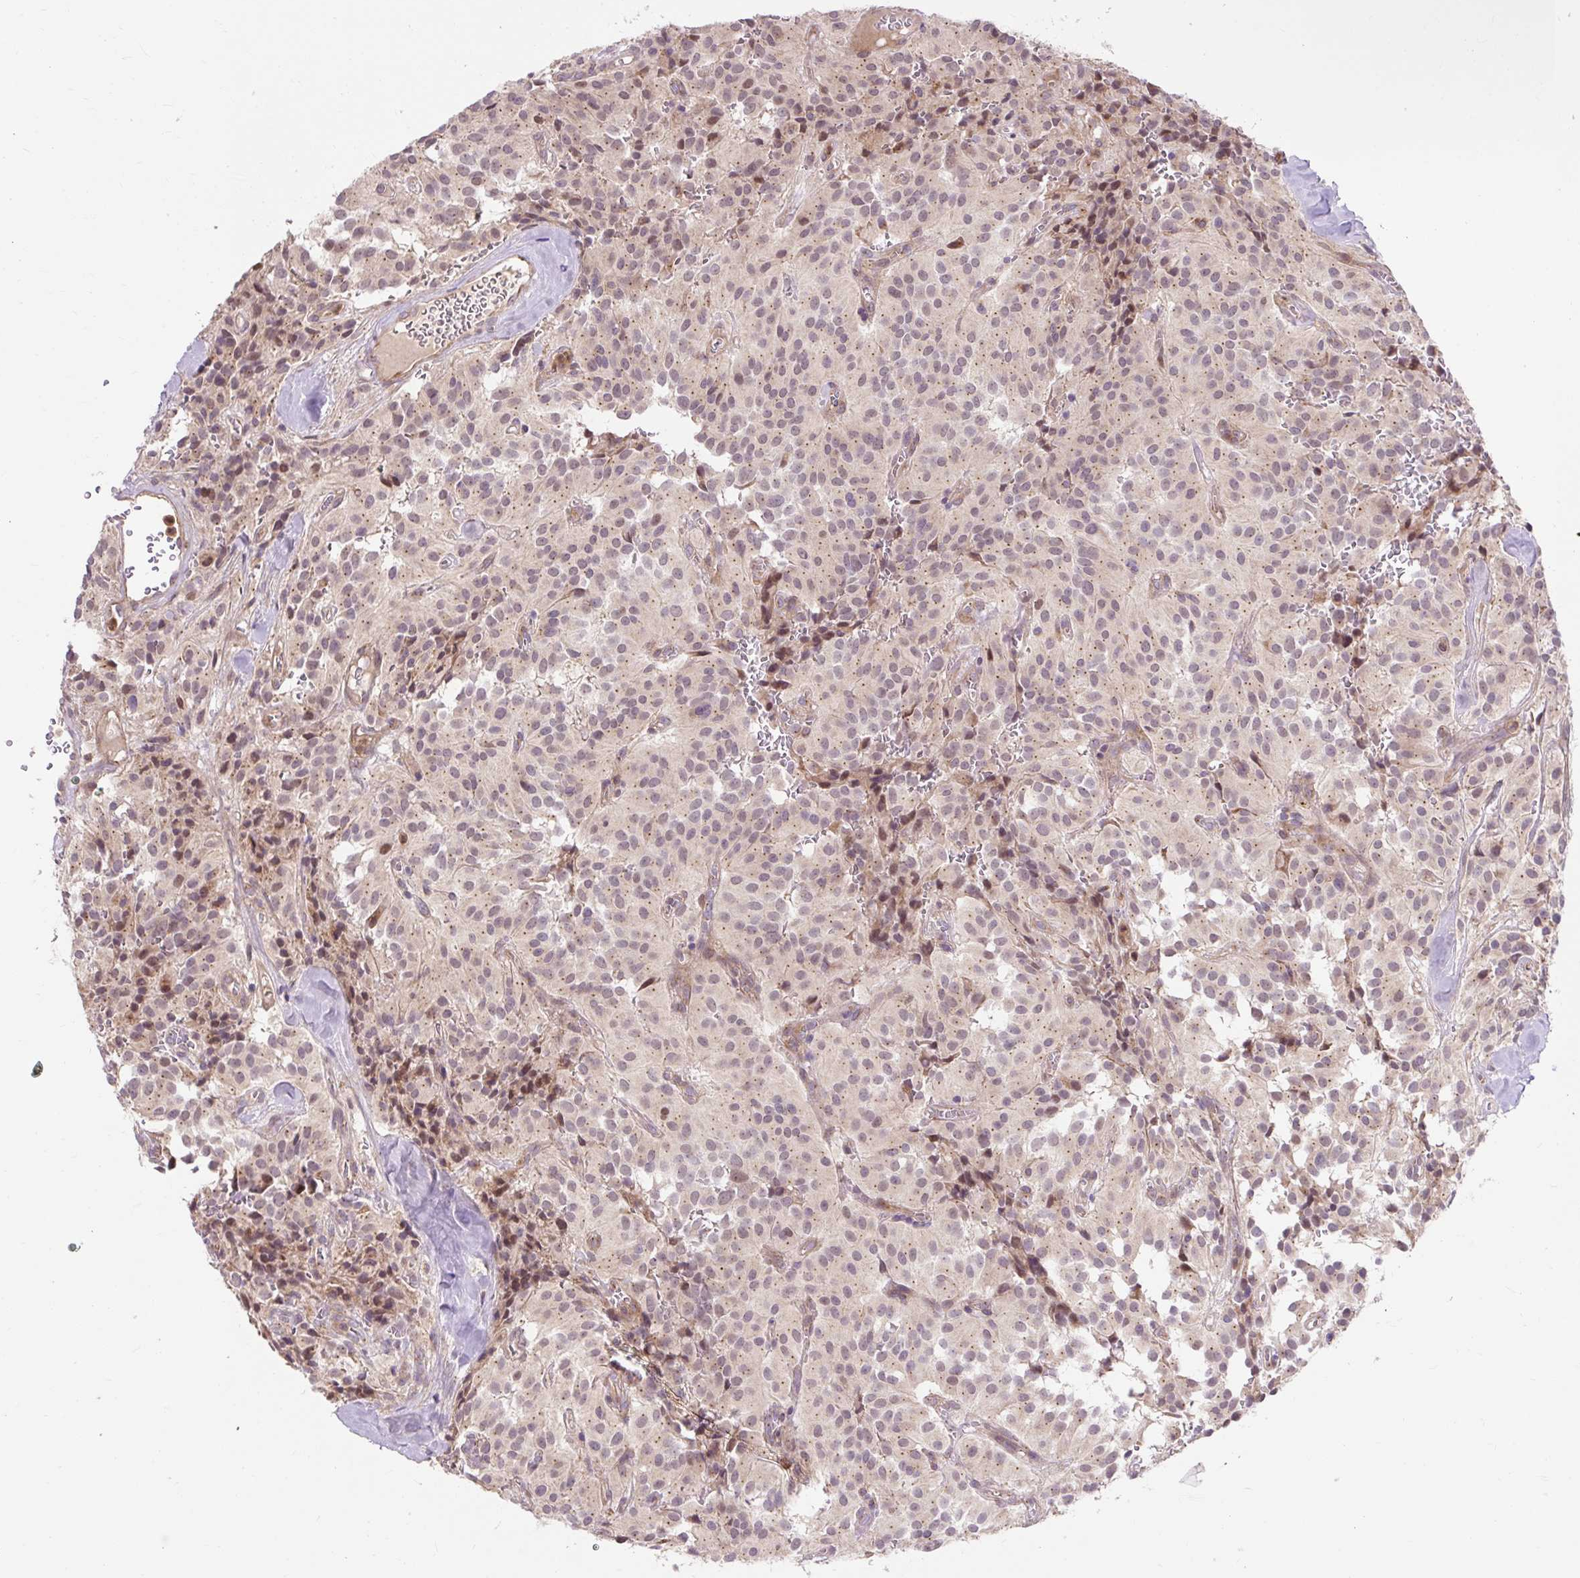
{"staining": {"intensity": "weak", "quantity": "25%-75%", "location": "cytoplasmic/membranous"}, "tissue": "glioma", "cell_type": "Tumor cells", "image_type": "cancer", "snomed": [{"axis": "morphology", "description": "Glioma, malignant, Low grade"}, {"axis": "topography", "description": "Brain"}], "caption": "The histopathology image exhibits immunohistochemical staining of glioma. There is weak cytoplasmic/membranous staining is present in approximately 25%-75% of tumor cells.", "gene": "TRIAP1", "patient": {"sex": "male", "age": 42}}